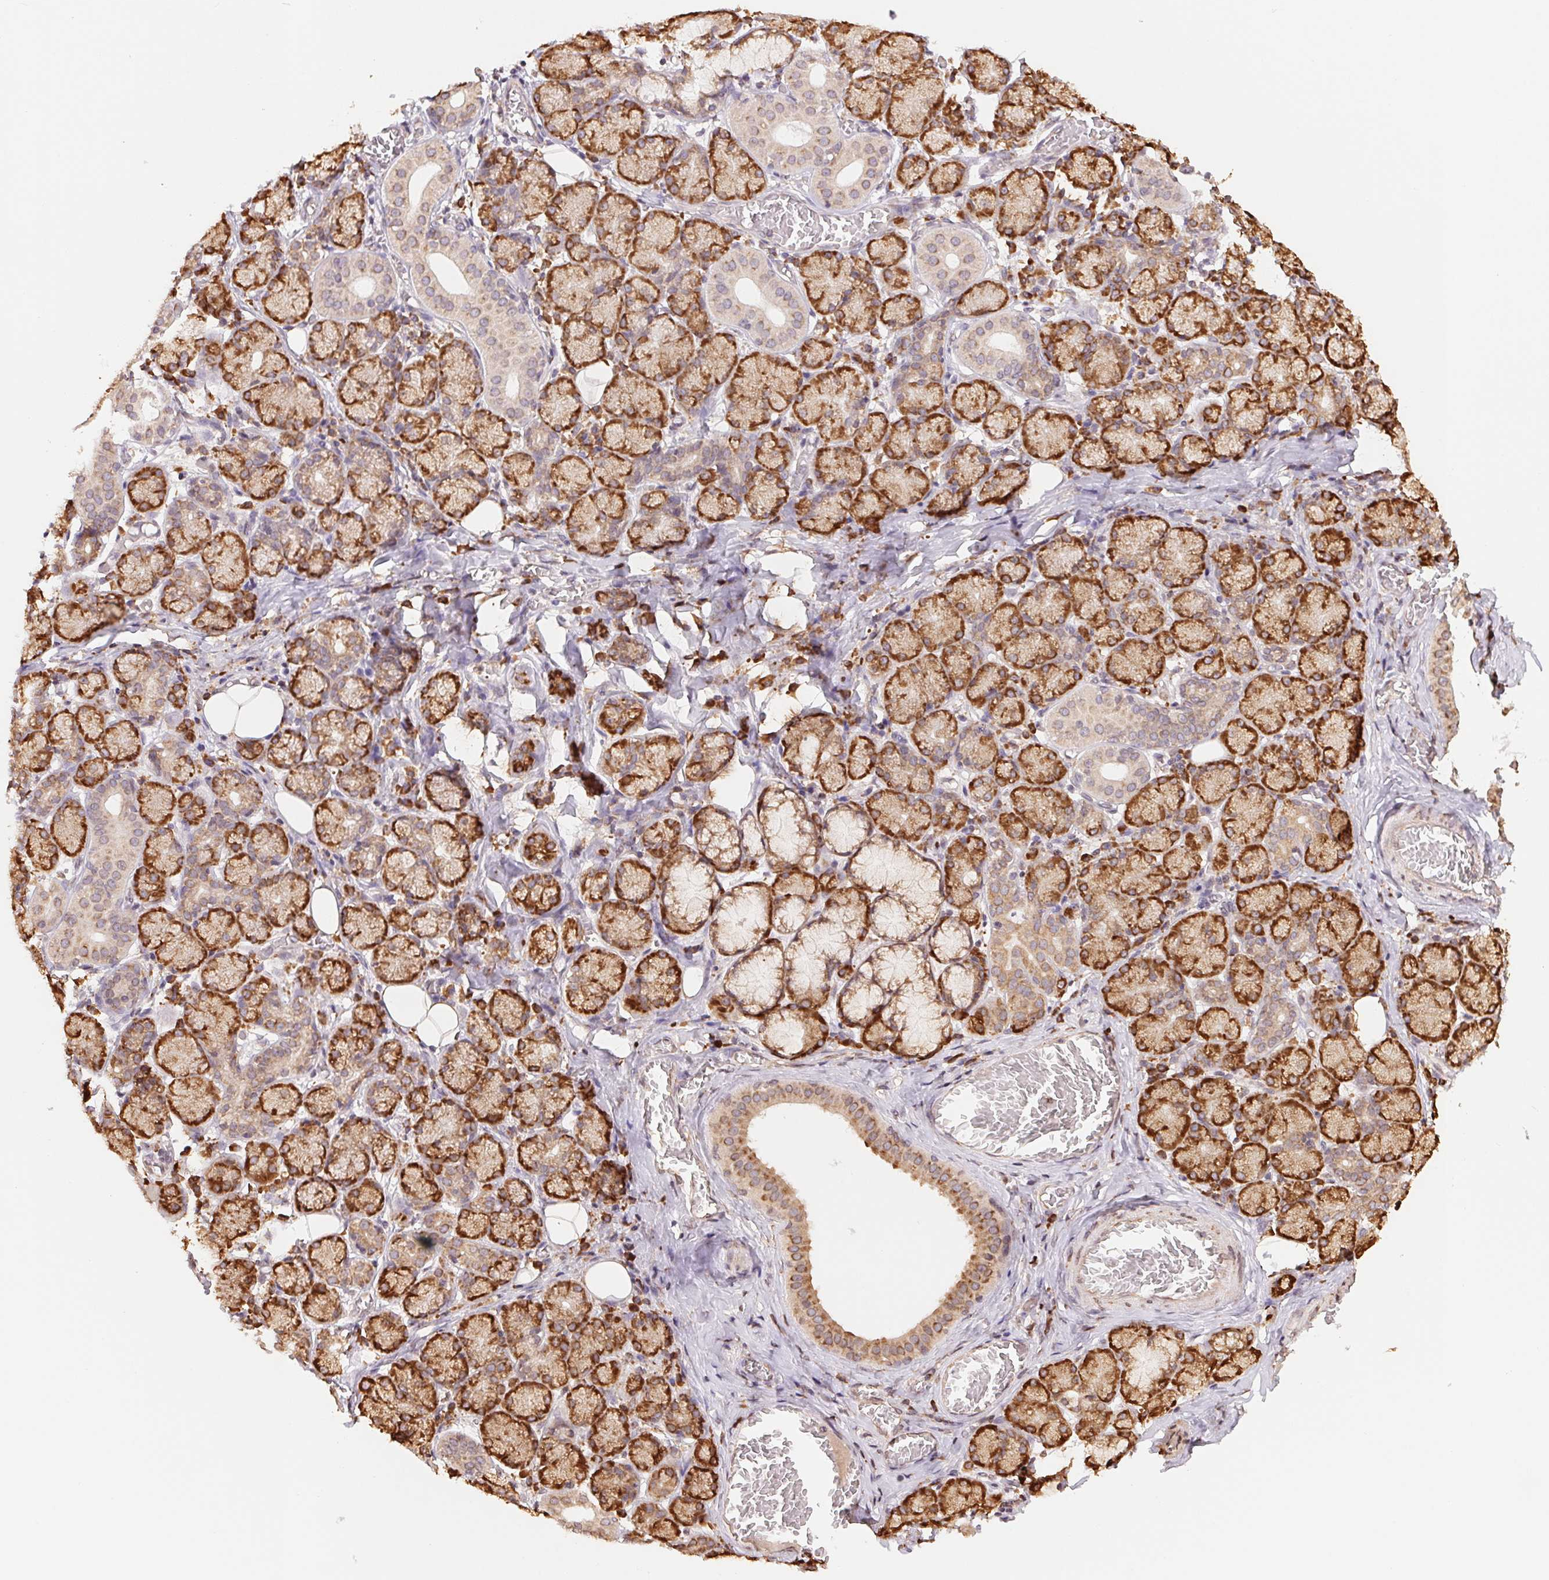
{"staining": {"intensity": "moderate", "quantity": "25%-75%", "location": "cytoplasmic/membranous"}, "tissue": "salivary gland", "cell_type": "Glandular cells", "image_type": "normal", "snomed": [{"axis": "morphology", "description": "Normal tissue, NOS"}, {"axis": "topography", "description": "Salivary gland"}, {"axis": "topography", "description": "Peripheral nerve tissue"}], "caption": "Salivary gland was stained to show a protein in brown. There is medium levels of moderate cytoplasmic/membranous expression in approximately 25%-75% of glandular cells.", "gene": "RPN1", "patient": {"sex": "female", "age": 24}}